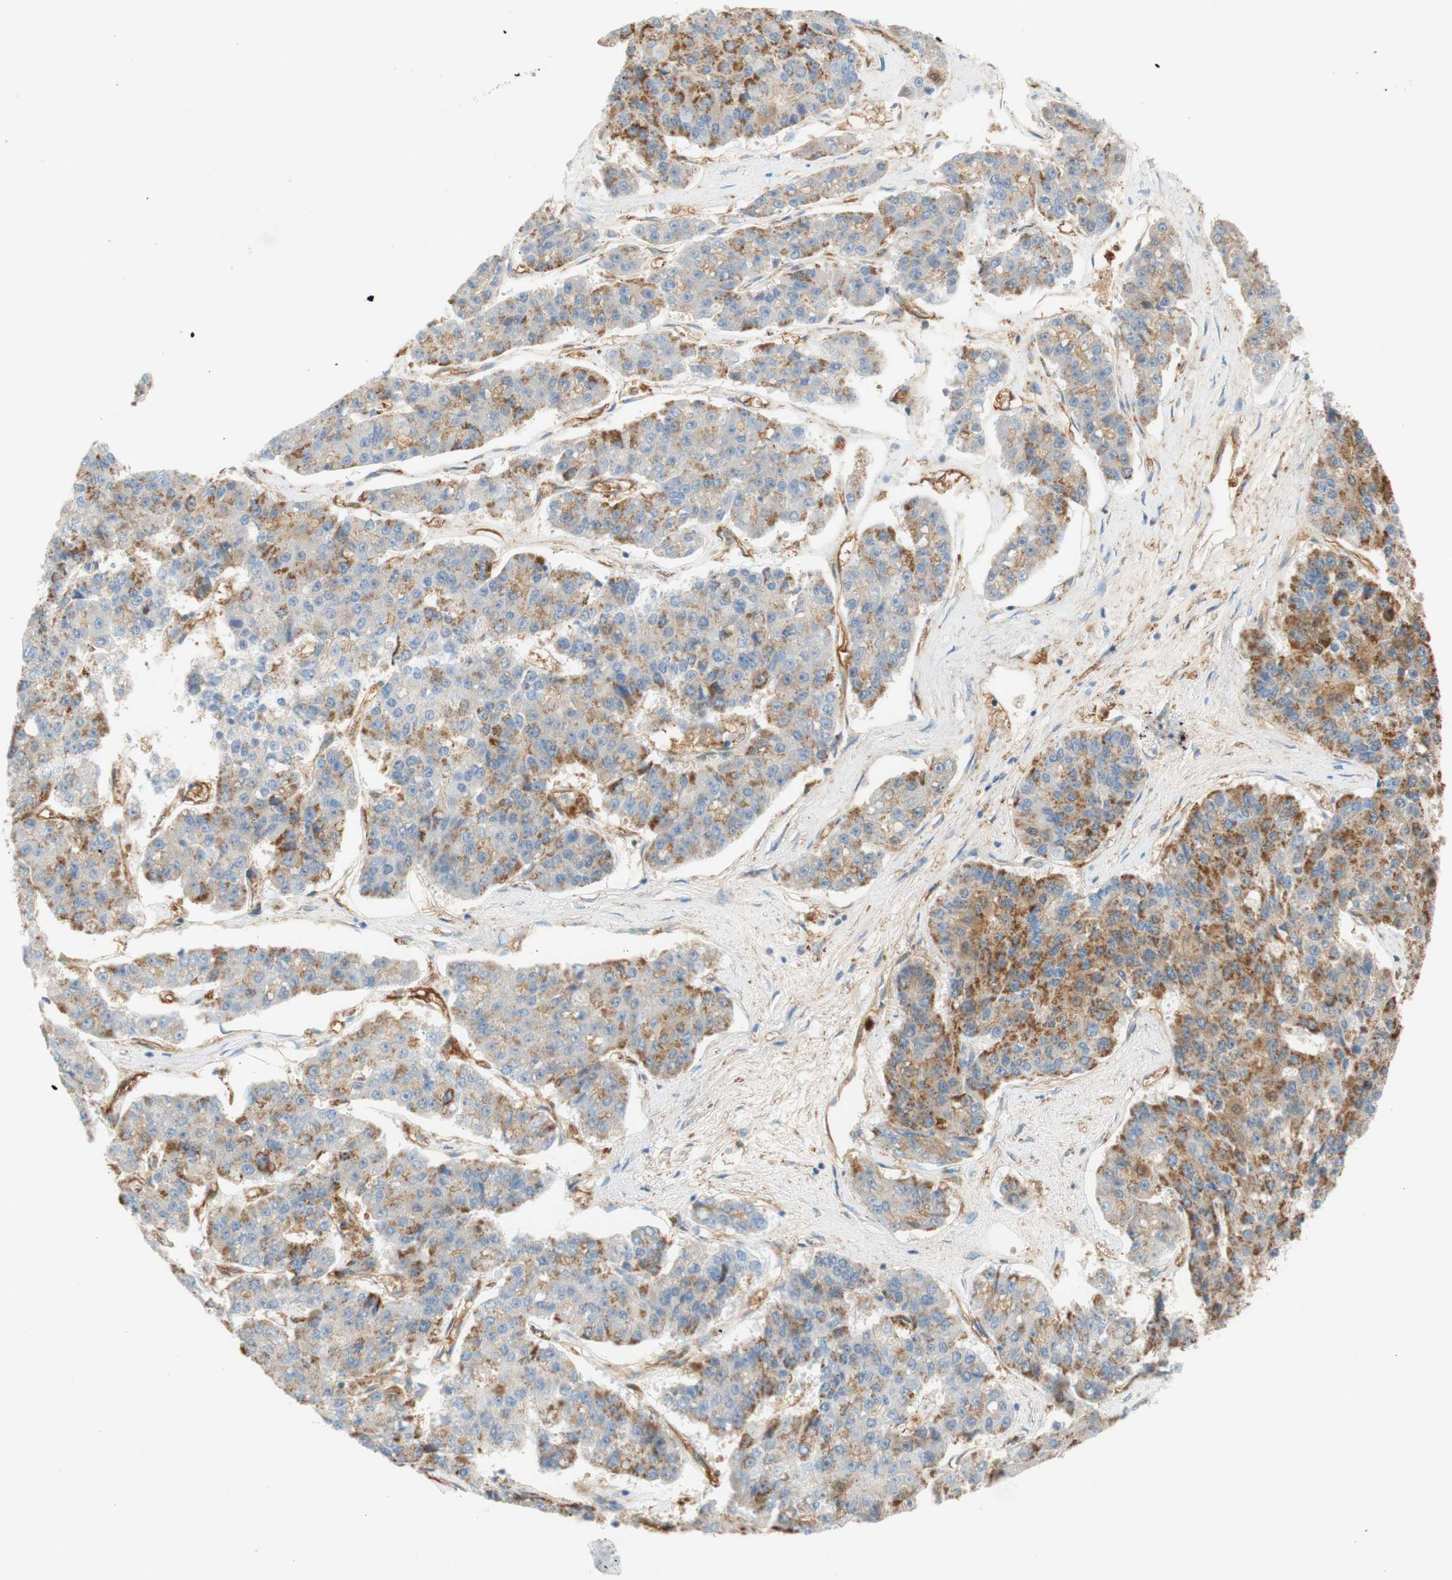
{"staining": {"intensity": "weak", "quantity": "25%-75%", "location": "cytoplasmic/membranous"}, "tissue": "pancreatic cancer", "cell_type": "Tumor cells", "image_type": "cancer", "snomed": [{"axis": "morphology", "description": "Adenocarcinoma, NOS"}, {"axis": "topography", "description": "Pancreas"}], "caption": "There is low levels of weak cytoplasmic/membranous expression in tumor cells of adenocarcinoma (pancreatic), as demonstrated by immunohistochemical staining (brown color).", "gene": "STOM", "patient": {"sex": "male", "age": 50}}